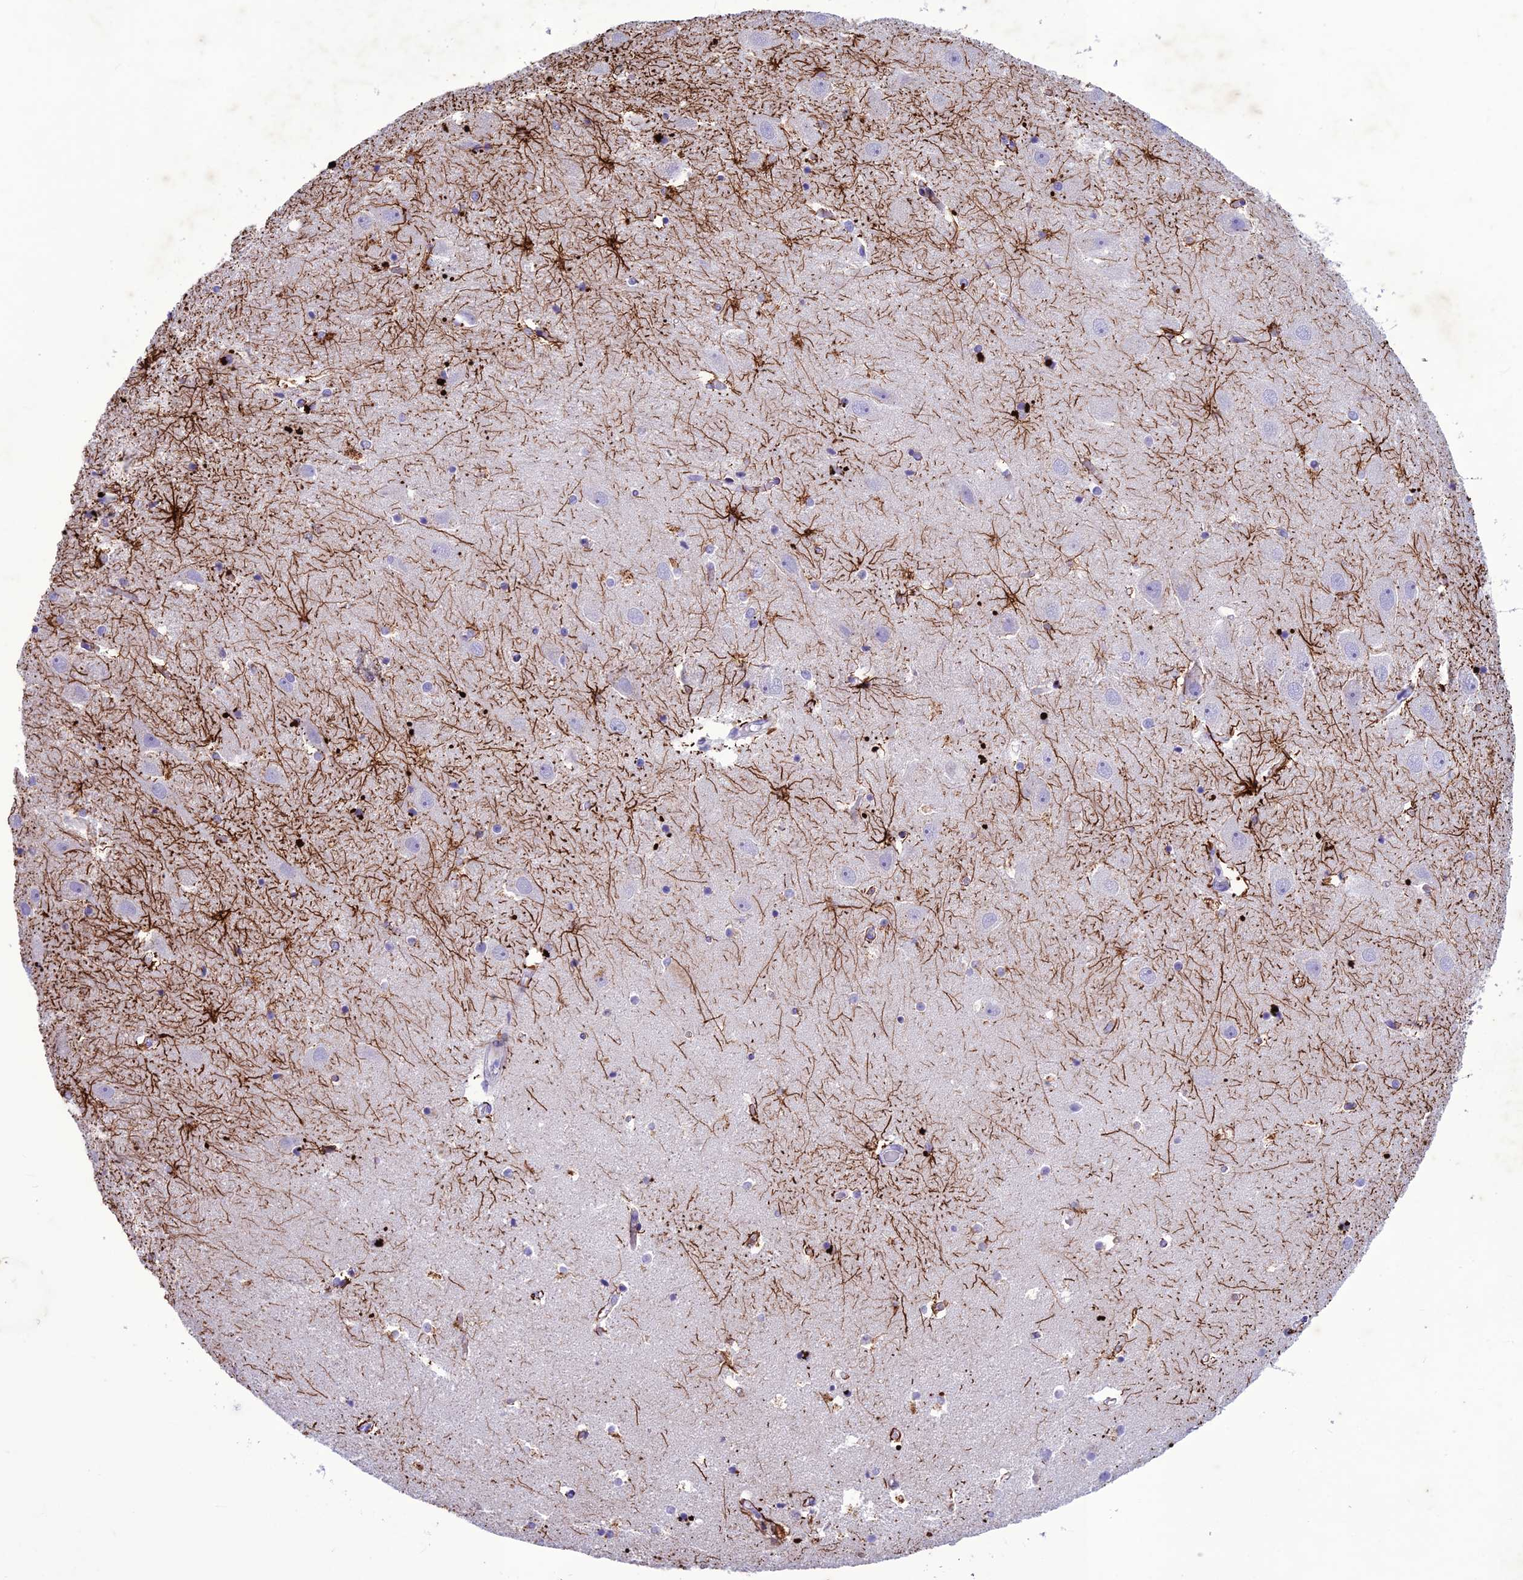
{"staining": {"intensity": "strong", "quantity": "<25%", "location": "cytoplasmic/membranous"}, "tissue": "hippocampus", "cell_type": "Glial cells", "image_type": "normal", "snomed": [{"axis": "morphology", "description": "Normal tissue, NOS"}, {"axis": "topography", "description": "Hippocampus"}], "caption": "Normal hippocampus reveals strong cytoplasmic/membranous staining in about <25% of glial cells, visualized by immunohistochemistry. The protein of interest is stained brown, and the nuclei are stained in blue (DAB (3,3'-diaminobenzidine) IHC with brightfield microscopy, high magnification).", "gene": "IFT172", "patient": {"sex": "female", "age": 52}}